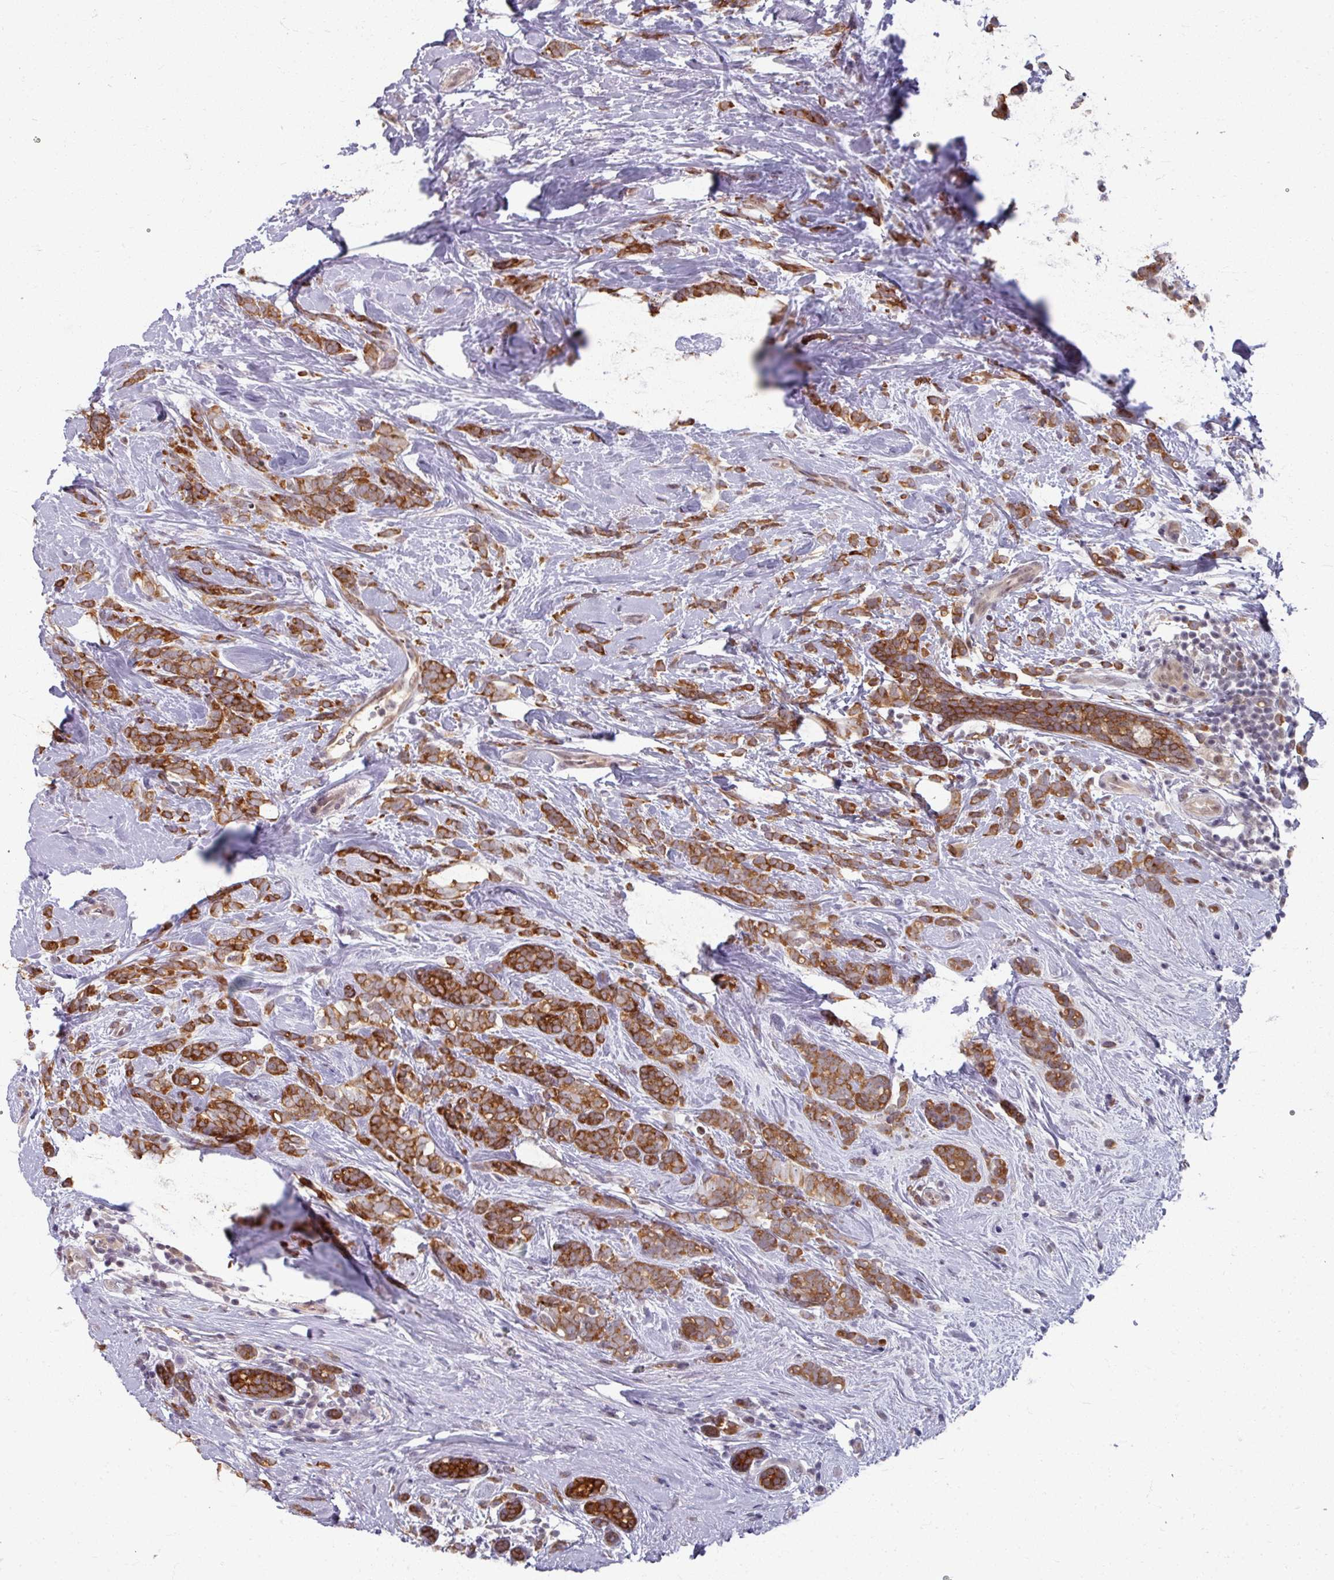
{"staining": {"intensity": "strong", "quantity": ">75%", "location": "cytoplasmic/membranous"}, "tissue": "breast cancer", "cell_type": "Tumor cells", "image_type": "cancer", "snomed": [{"axis": "morphology", "description": "Lobular carcinoma"}, {"axis": "topography", "description": "Breast"}], "caption": "Protein staining by immunohistochemistry displays strong cytoplasmic/membranous positivity in approximately >75% of tumor cells in breast lobular carcinoma. Immunohistochemistry stains the protein of interest in brown and the nuclei are stained blue.", "gene": "KLC3", "patient": {"sex": "female", "age": 58}}